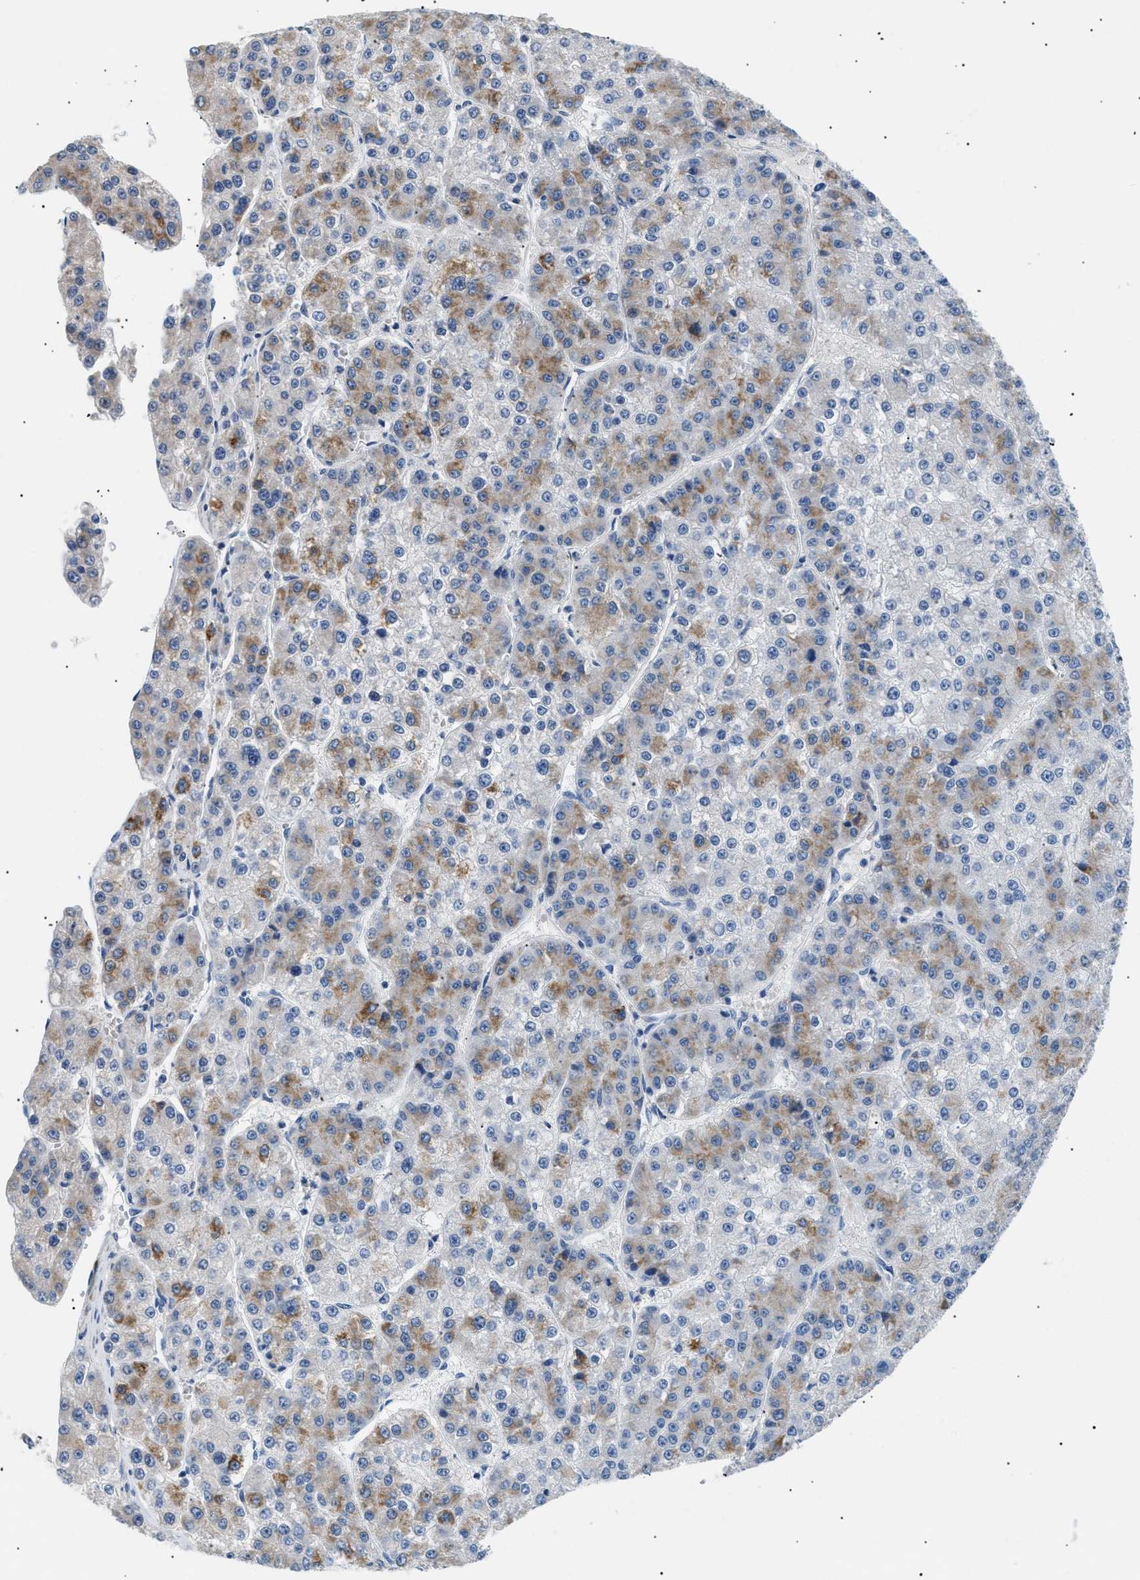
{"staining": {"intensity": "moderate", "quantity": "<25%", "location": "cytoplasmic/membranous"}, "tissue": "liver cancer", "cell_type": "Tumor cells", "image_type": "cancer", "snomed": [{"axis": "morphology", "description": "Carcinoma, Hepatocellular, NOS"}, {"axis": "topography", "description": "Liver"}], "caption": "Immunohistochemistry (IHC) micrograph of hepatocellular carcinoma (liver) stained for a protein (brown), which displays low levels of moderate cytoplasmic/membranous positivity in about <25% of tumor cells.", "gene": "ICA1", "patient": {"sex": "female", "age": 73}}